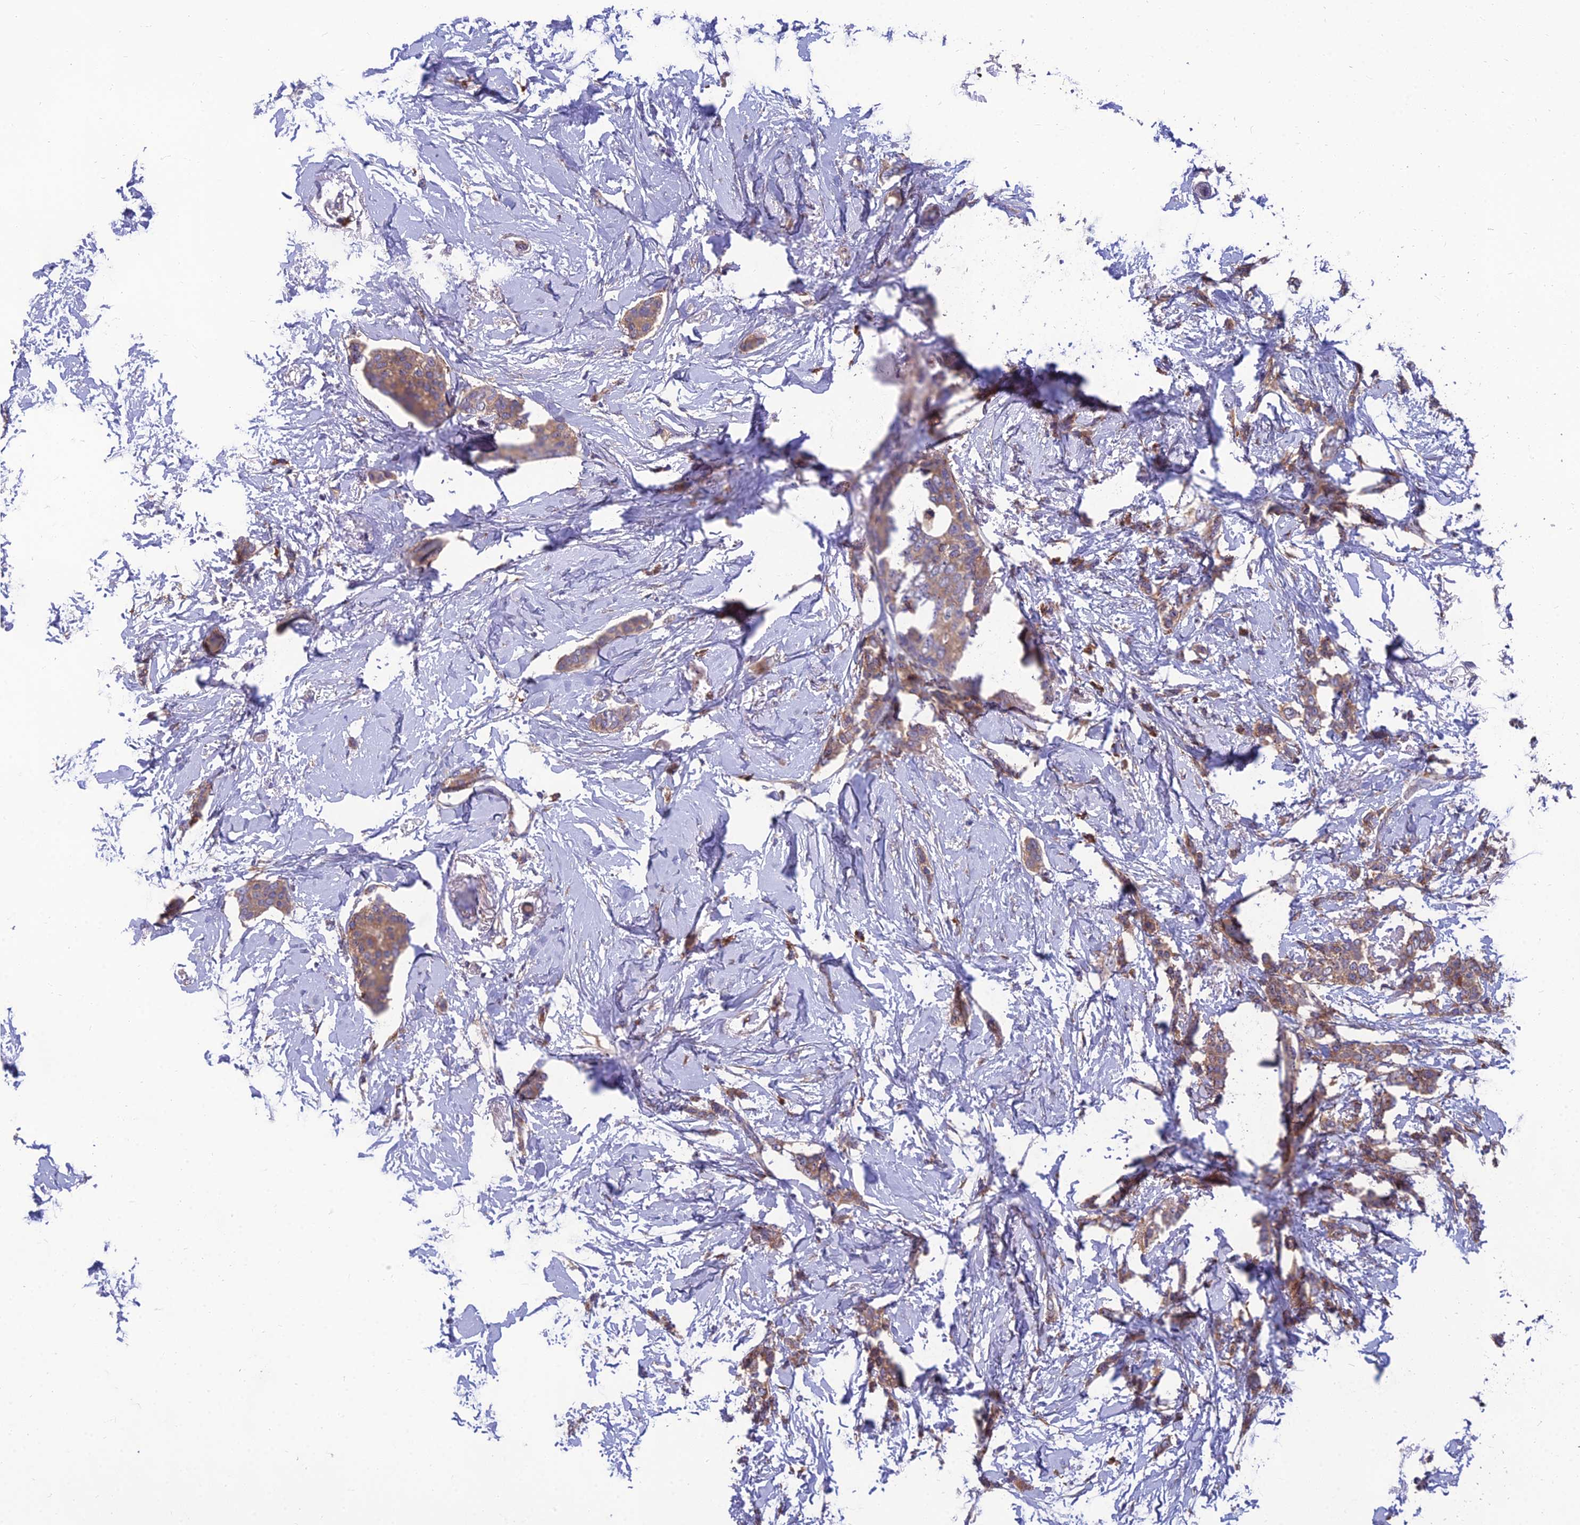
{"staining": {"intensity": "moderate", "quantity": ">75%", "location": "cytoplasmic/membranous"}, "tissue": "breast cancer", "cell_type": "Tumor cells", "image_type": "cancer", "snomed": [{"axis": "morphology", "description": "Duct carcinoma"}, {"axis": "topography", "description": "Breast"}], "caption": "Infiltrating ductal carcinoma (breast) stained with DAB IHC demonstrates medium levels of moderate cytoplasmic/membranous expression in about >75% of tumor cells.", "gene": "UMAD1", "patient": {"sex": "female", "age": 72}}